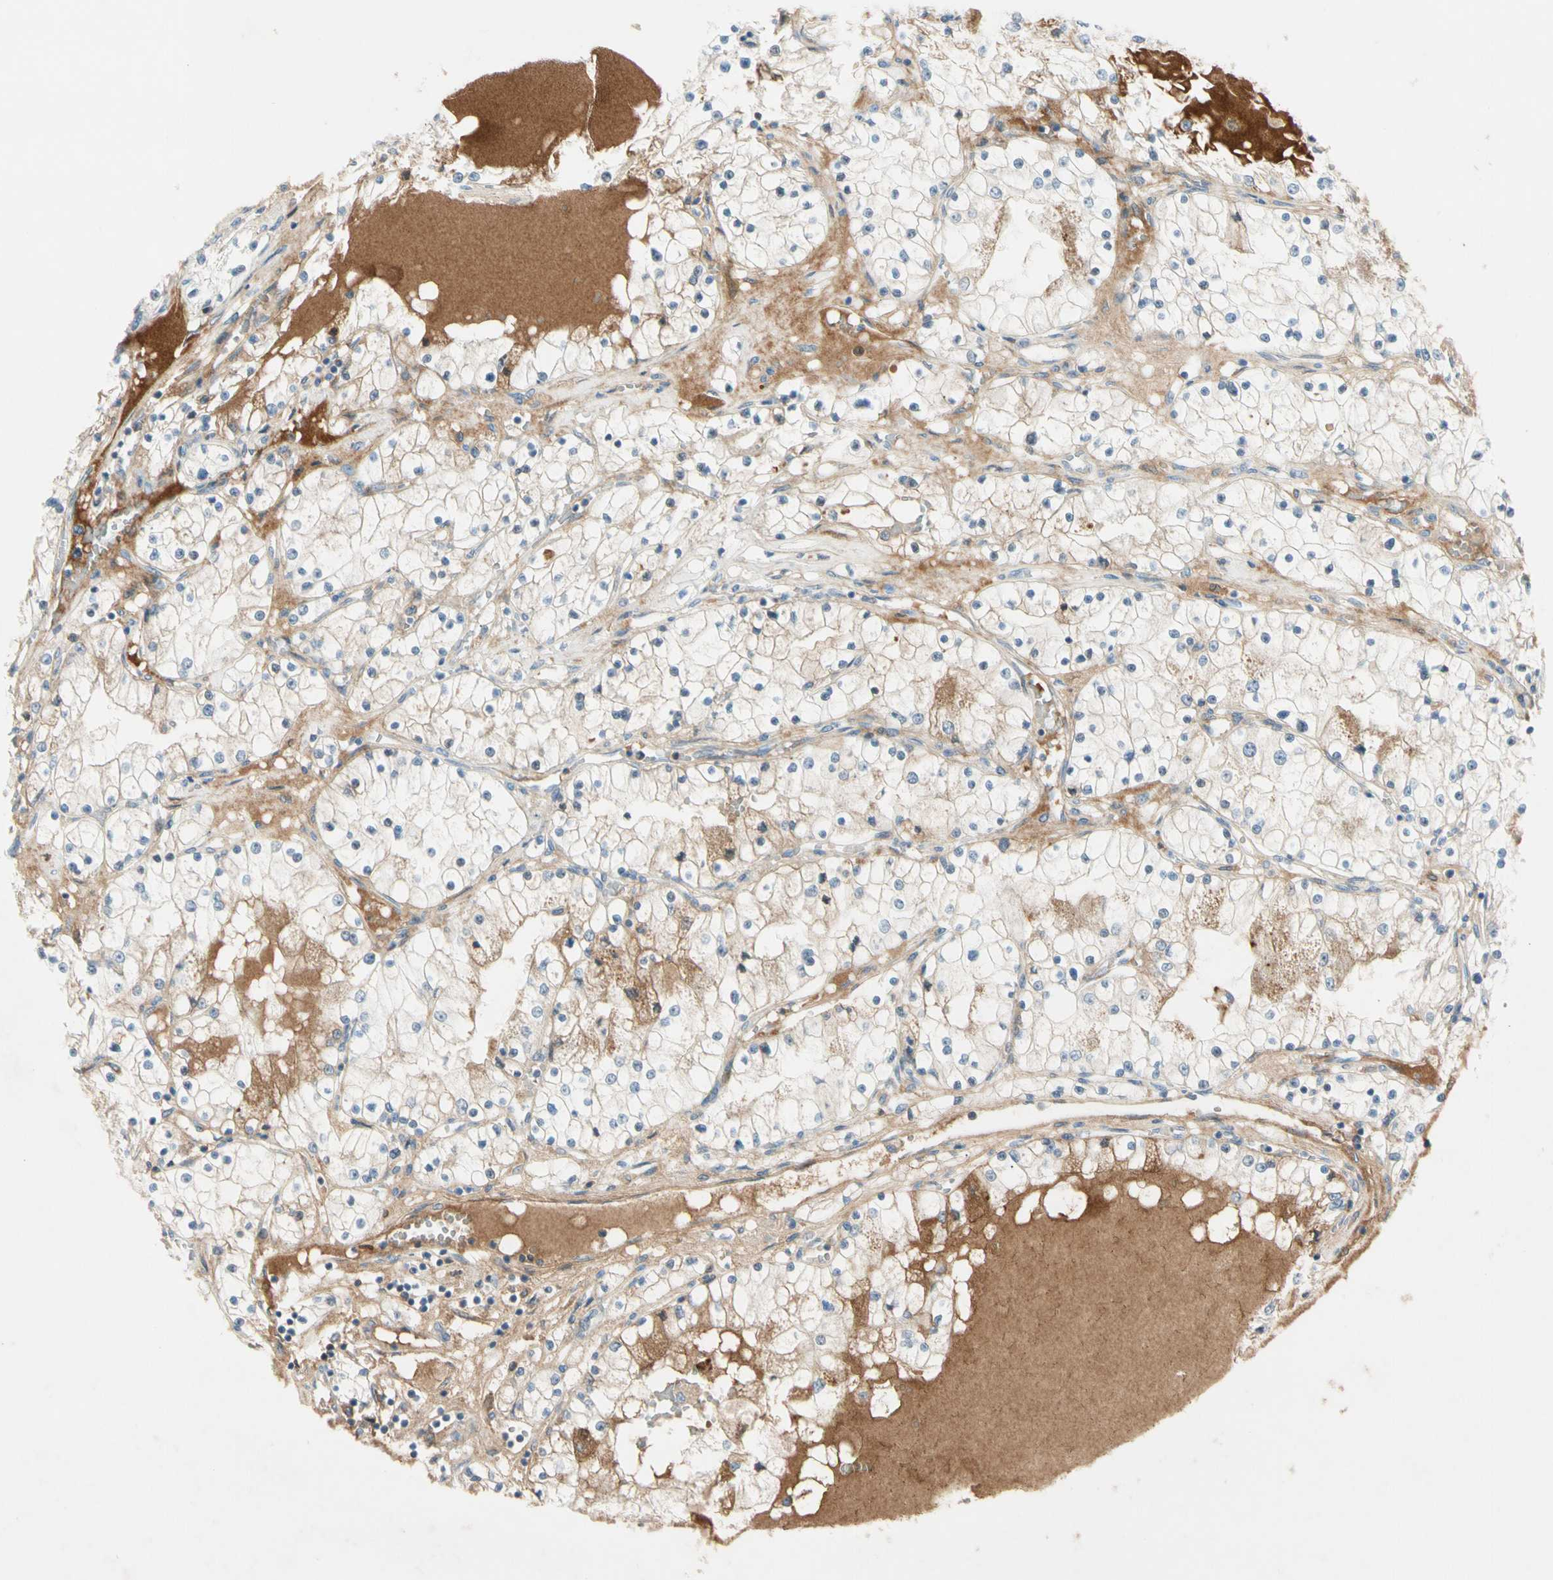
{"staining": {"intensity": "negative", "quantity": "none", "location": "none"}, "tissue": "renal cancer", "cell_type": "Tumor cells", "image_type": "cancer", "snomed": [{"axis": "morphology", "description": "Adenocarcinoma, NOS"}, {"axis": "topography", "description": "Kidney"}], "caption": "An immunohistochemistry (IHC) photomicrograph of renal cancer (adenocarcinoma) is shown. There is no staining in tumor cells of renal cancer (adenocarcinoma). The staining was performed using DAB to visualize the protein expression in brown, while the nuclei were stained in blue with hematoxylin (Magnification: 20x).", "gene": "SERPIND1", "patient": {"sex": "male", "age": 68}}